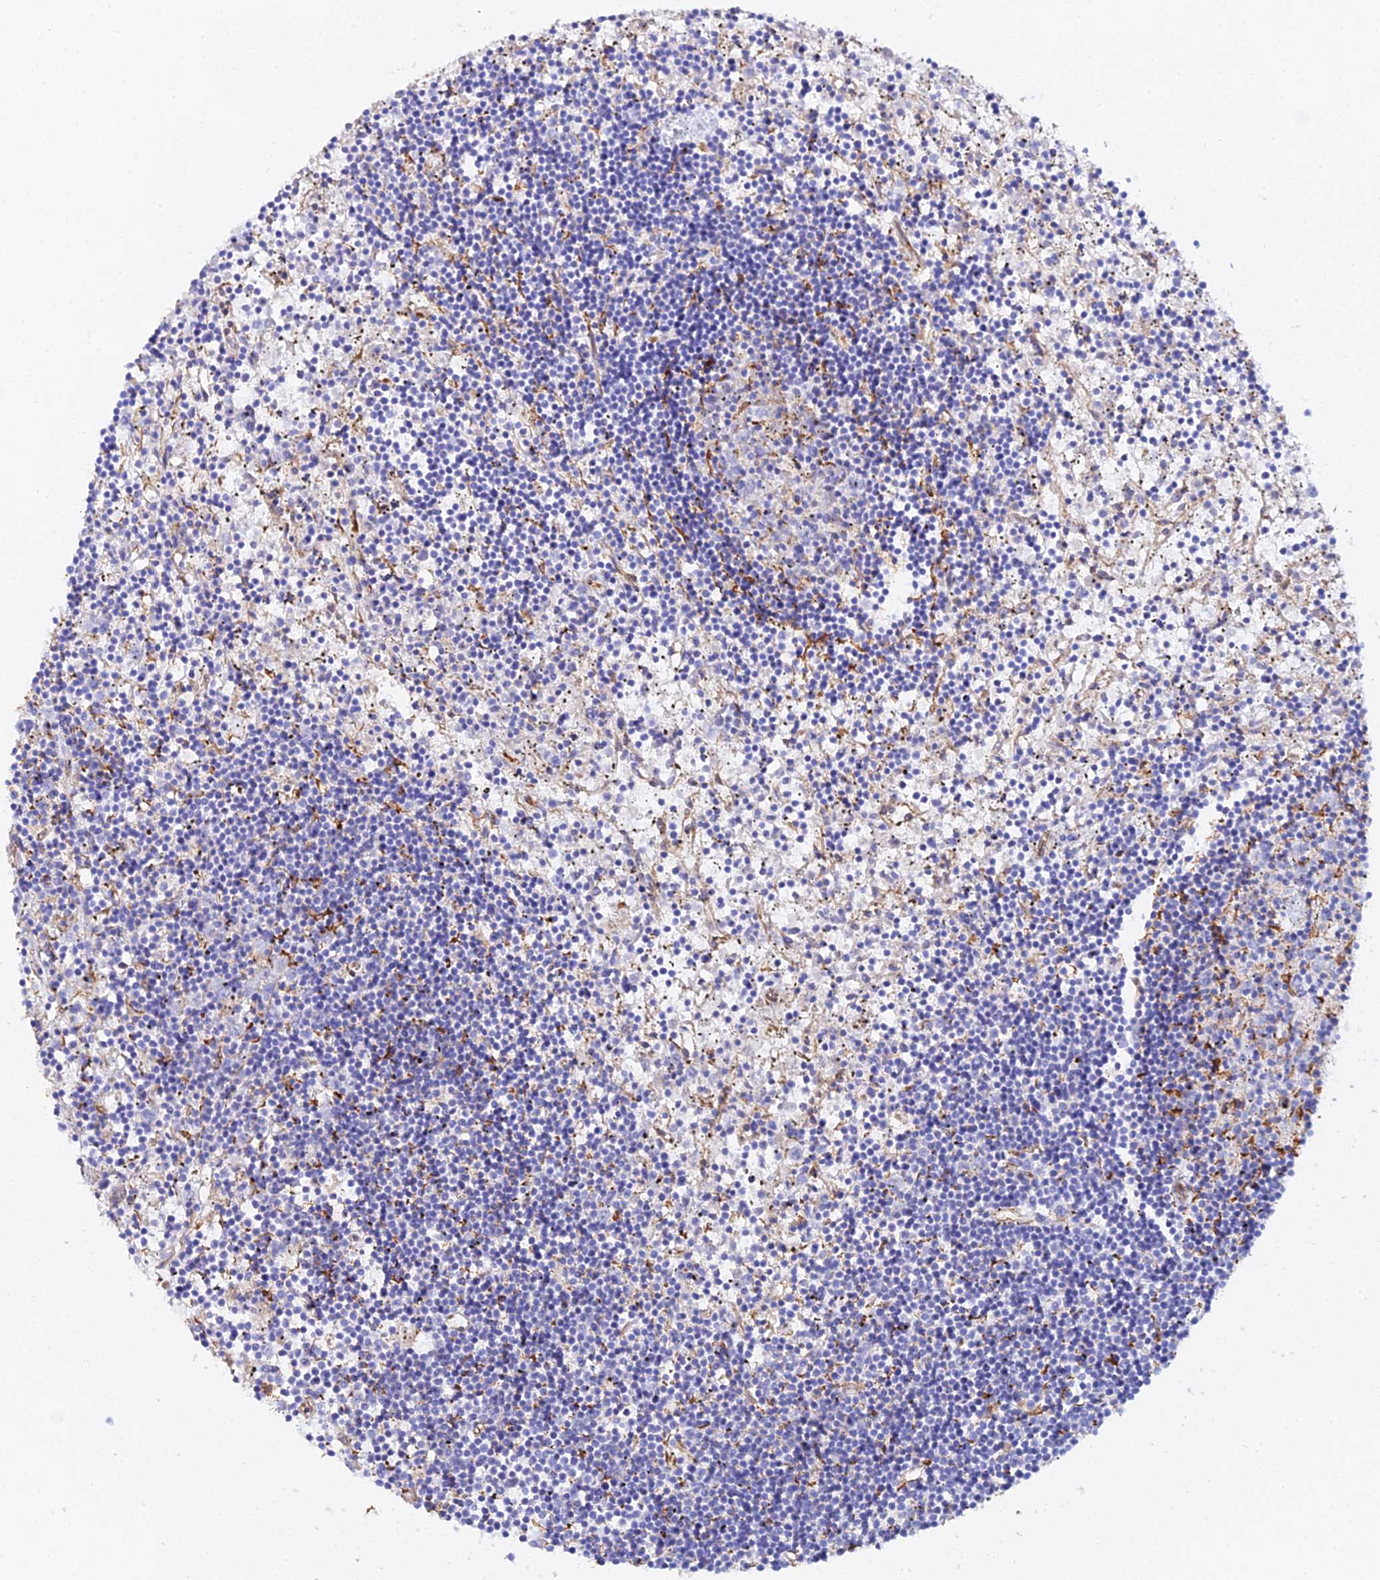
{"staining": {"intensity": "negative", "quantity": "none", "location": "none"}, "tissue": "lymphoma", "cell_type": "Tumor cells", "image_type": "cancer", "snomed": [{"axis": "morphology", "description": "Malignant lymphoma, non-Hodgkin's type, Low grade"}, {"axis": "topography", "description": "Spleen"}], "caption": "An image of lymphoma stained for a protein displays no brown staining in tumor cells.", "gene": "CFAP45", "patient": {"sex": "male", "age": 76}}